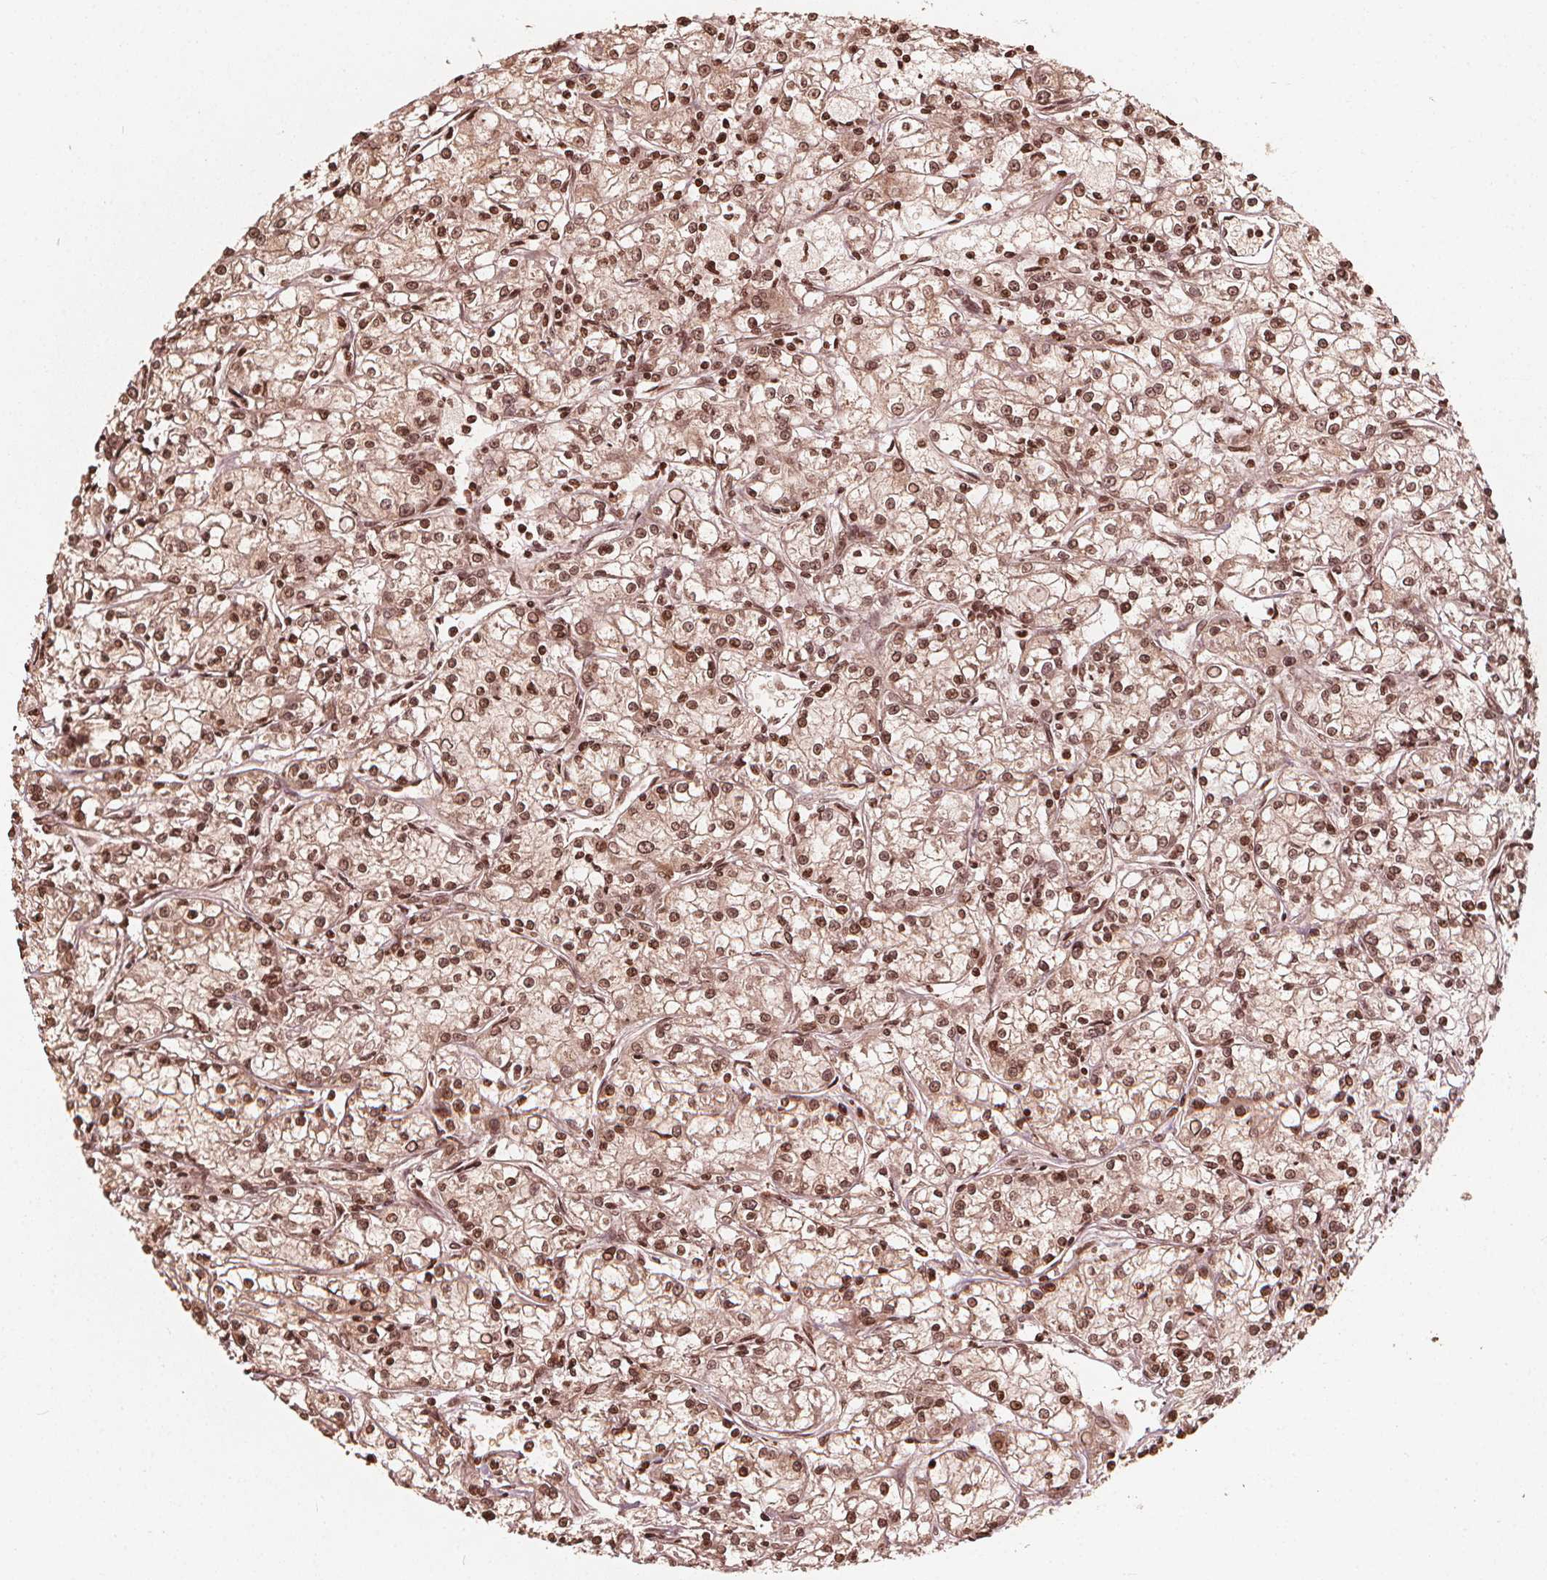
{"staining": {"intensity": "moderate", "quantity": ">75%", "location": "nuclear"}, "tissue": "renal cancer", "cell_type": "Tumor cells", "image_type": "cancer", "snomed": [{"axis": "morphology", "description": "Adenocarcinoma, NOS"}, {"axis": "topography", "description": "Kidney"}], "caption": "This image reveals immunohistochemistry (IHC) staining of renal cancer, with medium moderate nuclear expression in about >75% of tumor cells.", "gene": "H3C14", "patient": {"sex": "female", "age": 59}}